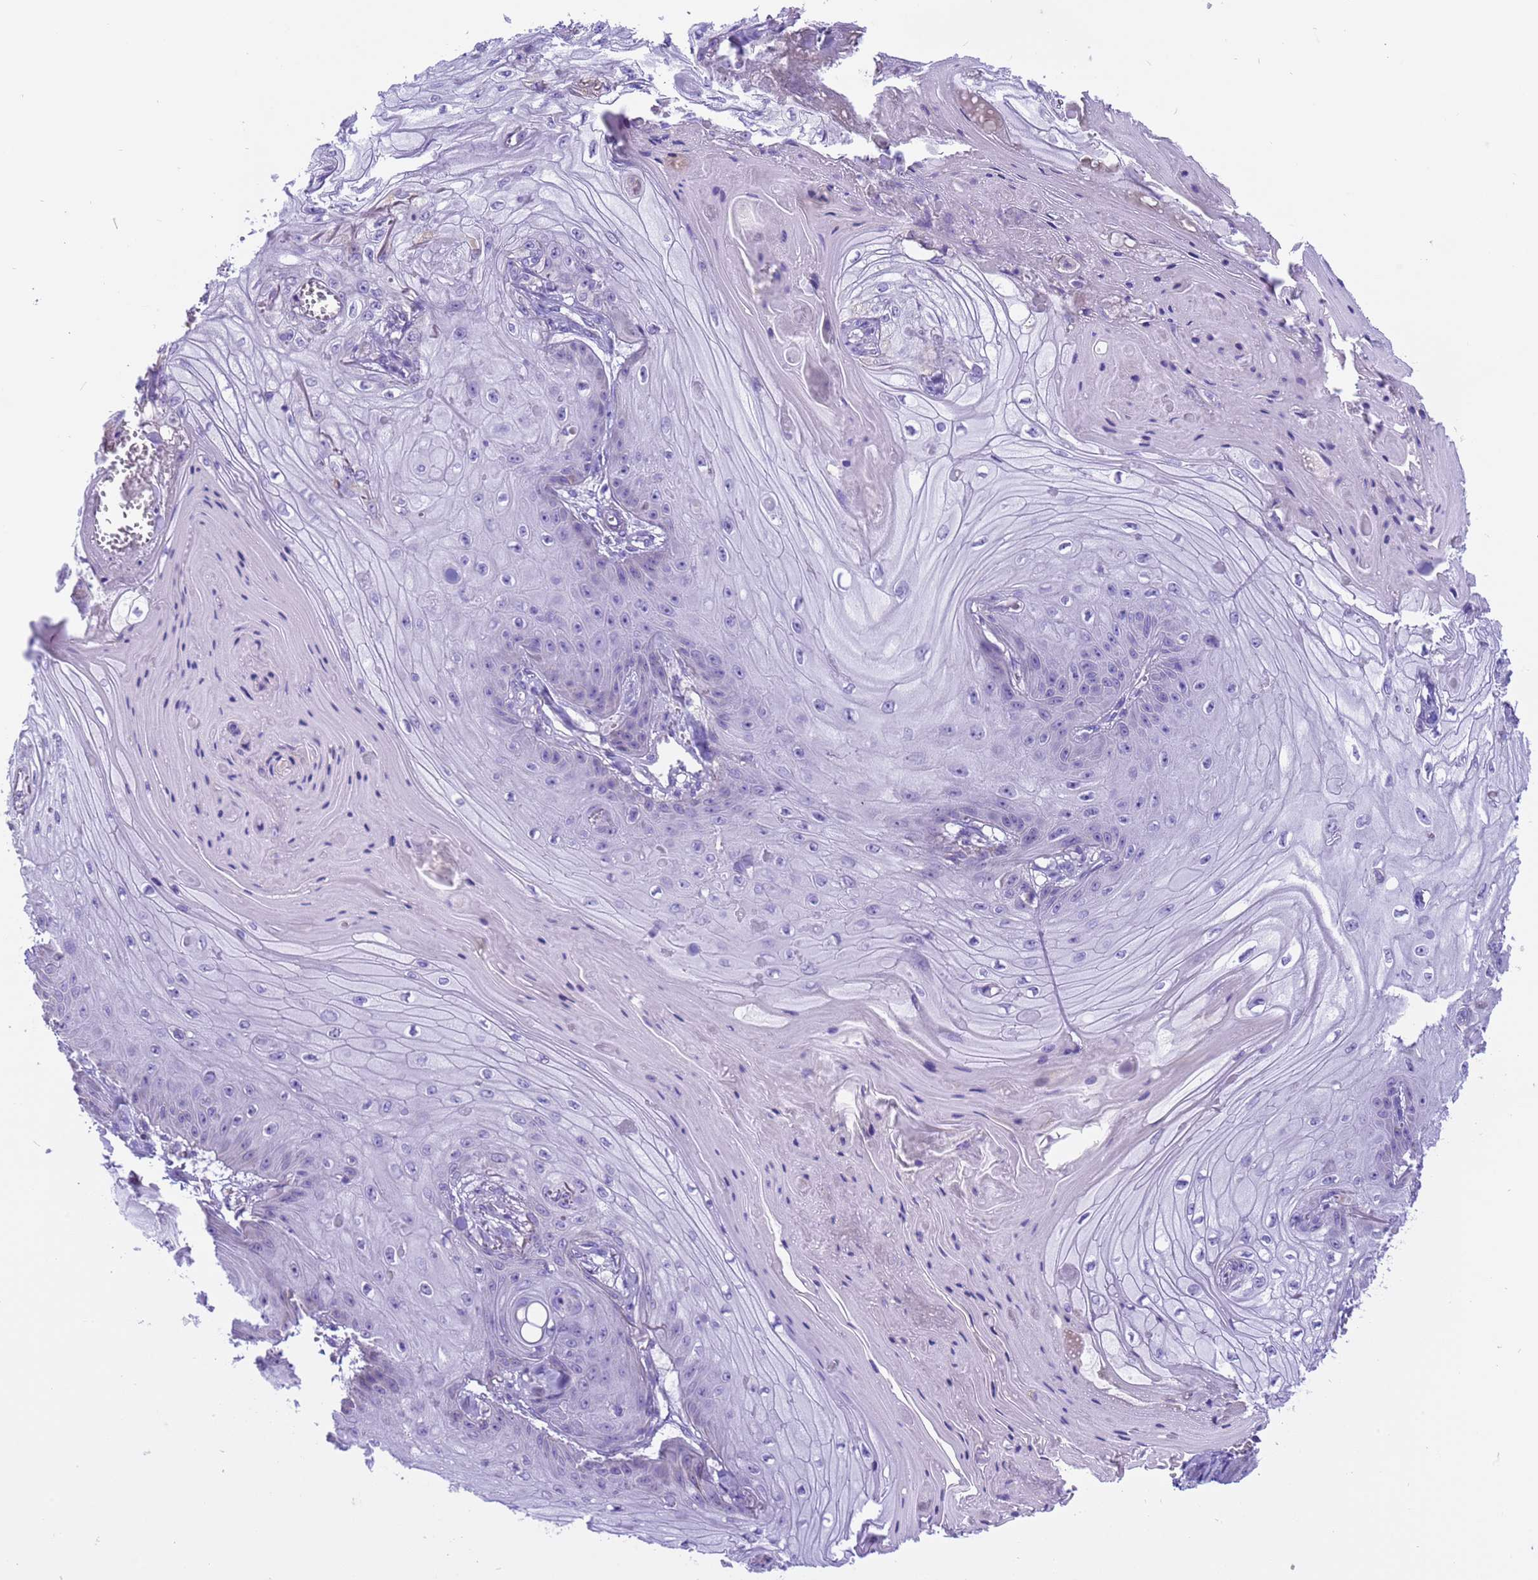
{"staining": {"intensity": "negative", "quantity": "none", "location": "none"}, "tissue": "skin cancer", "cell_type": "Tumor cells", "image_type": "cancer", "snomed": [{"axis": "morphology", "description": "Squamous cell carcinoma, NOS"}, {"axis": "topography", "description": "Skin"}], "caption": "A high-resolution image shows immunohistochemistry staining of skin squamous cell carcinoma, which displays no significant staining in tumor cells.", "gene": "PIEZO2", "patient": {"sex": "male", "age": 74}}